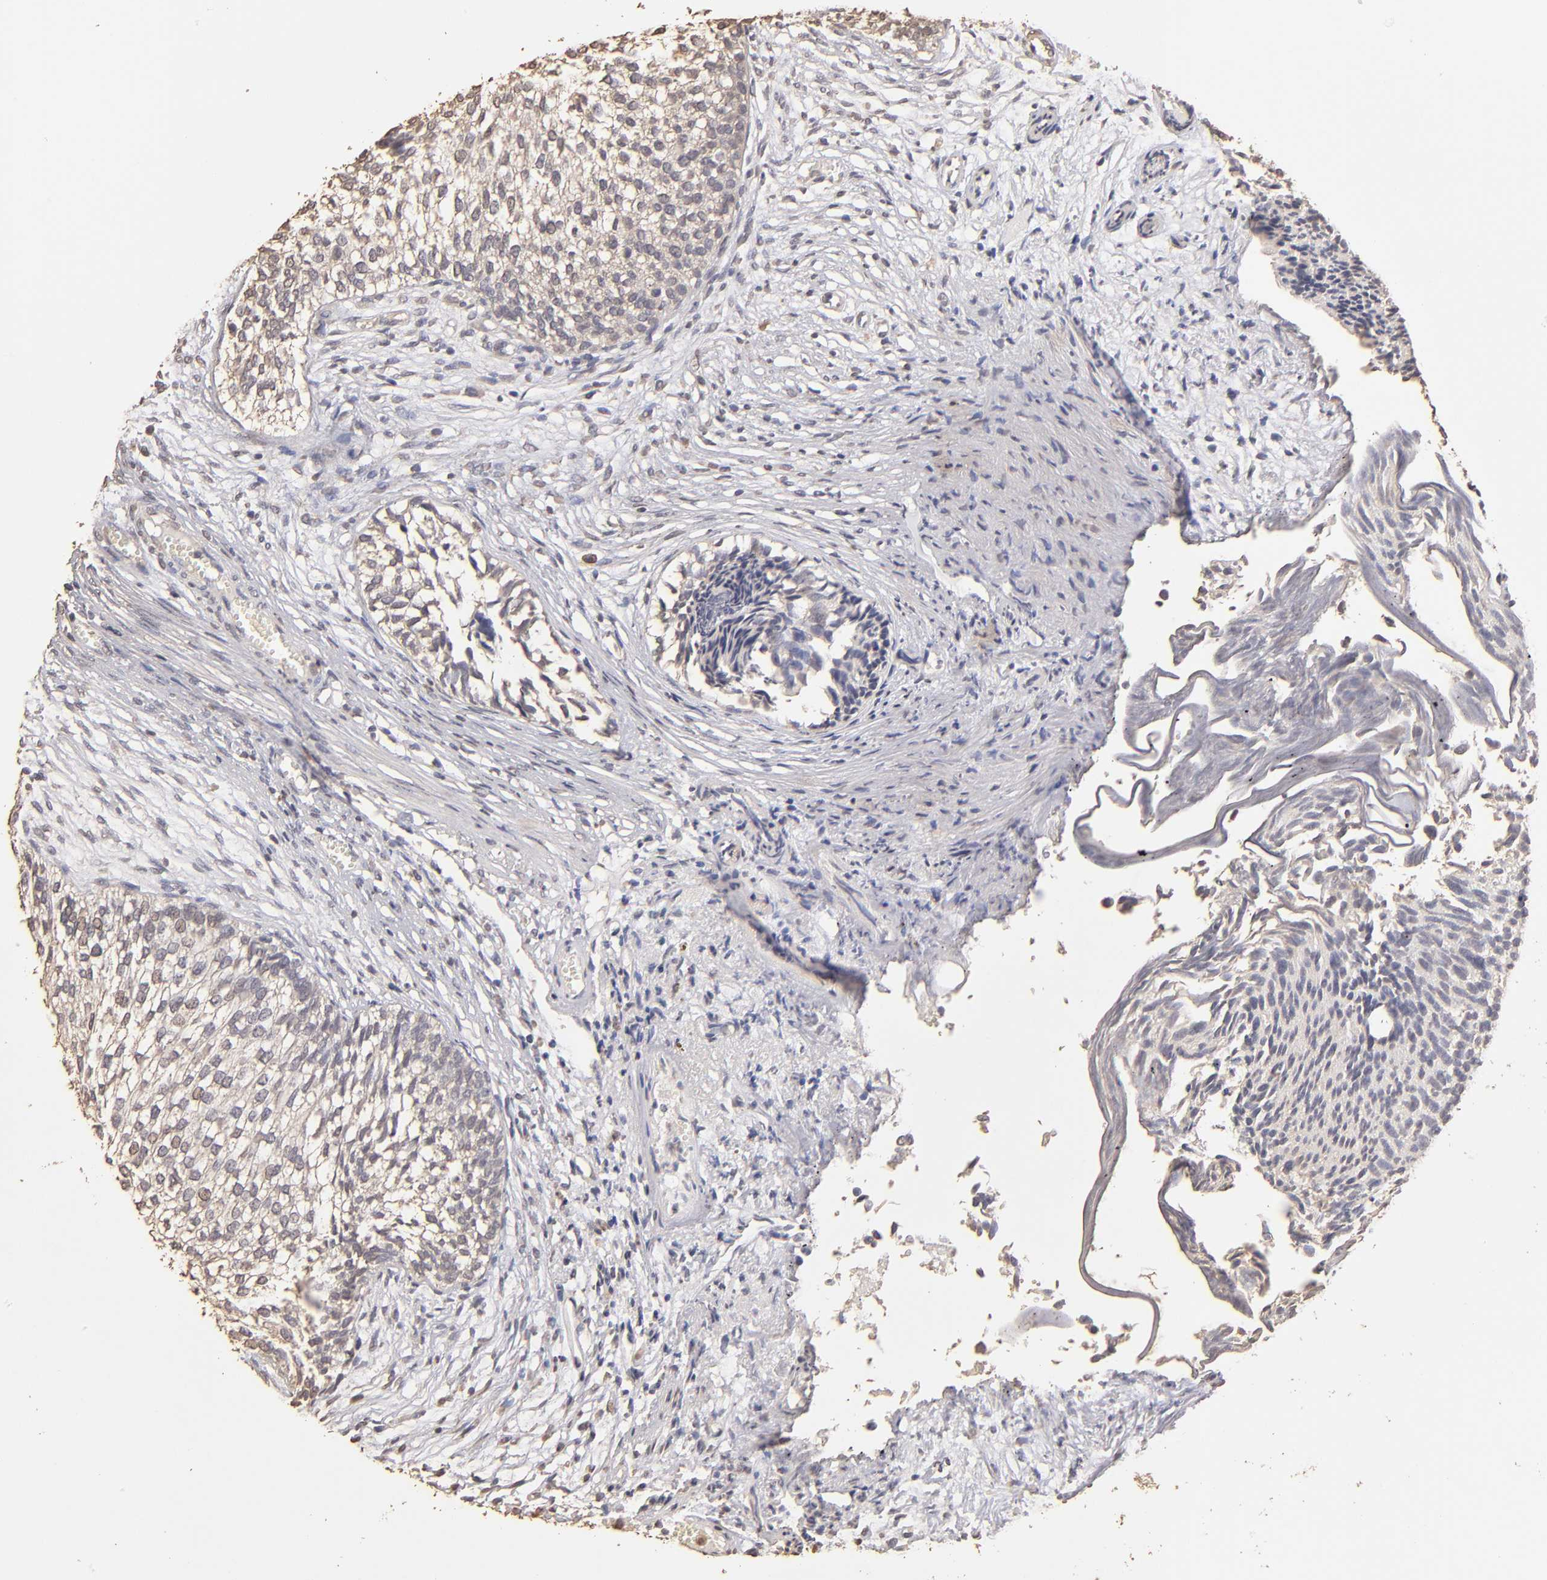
{"staining": {"intensity": "moderate", "quantity": "25%-75%", "location": "cytoplasmic/membranous"}, "tissue": "urothelial cancer", "cell_type": "Tumor cells", "image_type": "cancer", "snomed": [{"axis": "morphology", "description": "Urothelial carcinoma, Low grade"}, {"axis": "topography", "description": "Urinary bladder"}], "caption": "Urothelial cancer stained with a brown dye shows moderate cytoplasmic/membranous positive staining in about 25%-75% of tumor cells.", "gene": "OPHN1", "patient": {"sex": "male", "age": 84}}